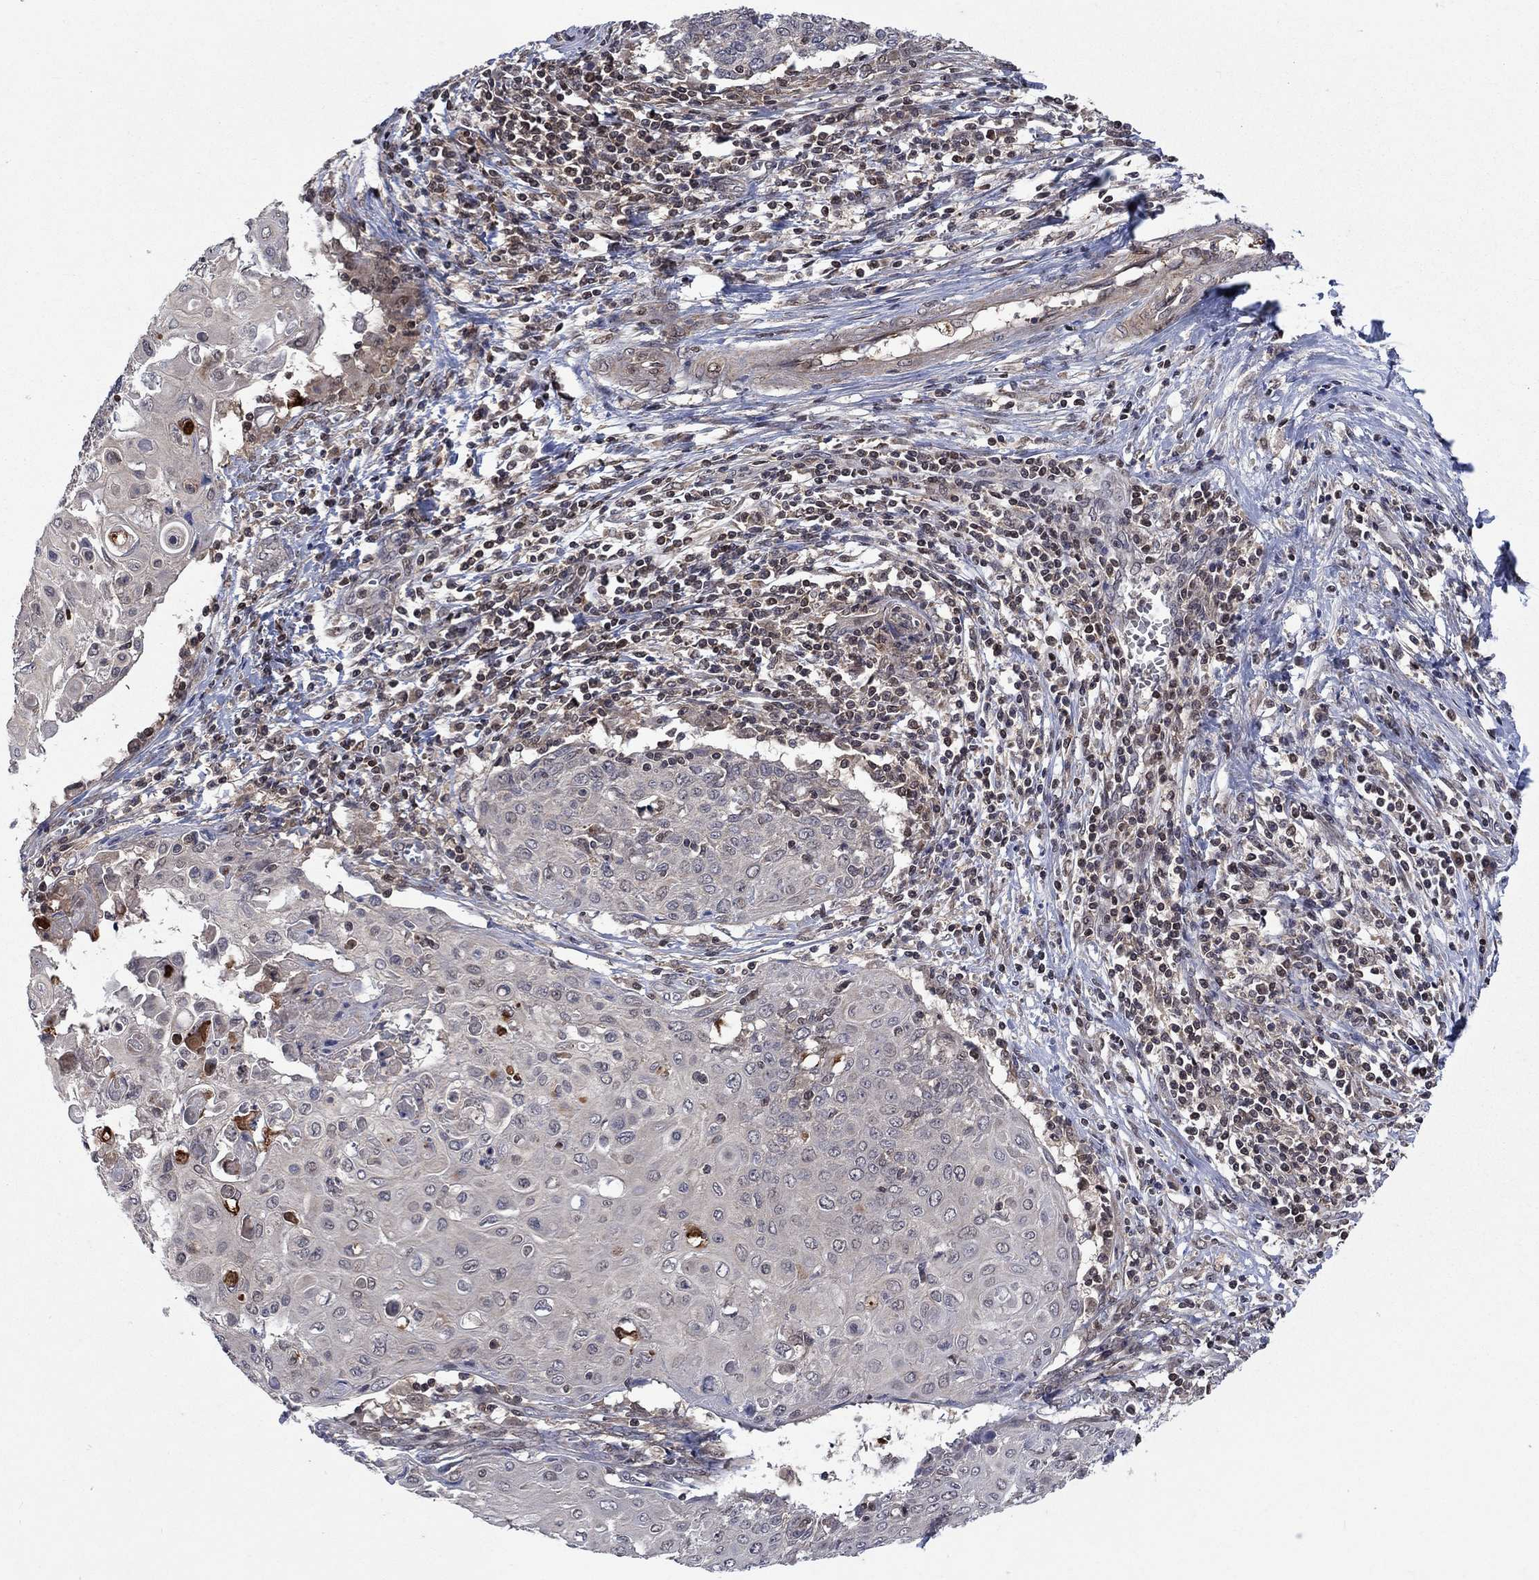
{"staining": {"intensity": "negative", "quantity": "none", "location": "none"}, "tissue": "cervical cancer", "cell_type": "Tumor cells", "image_type": "cancer", "snomed": [{"axis": "morphology", "description": "Squamous cell carcinoma, NOS"}, {"axis": "topography", "description": "Cervix"}], "caption": "Cervical cancer (squamous cell carcinoma) was stained to show a protein in brown. There is no significant positivity in tumor cells. (DAB immunohistochemistry (IHC) visualized using brightfield microscopy, high magnification).", "gene": "IAH1", "patient": {"sex": "female", "age": 39}}